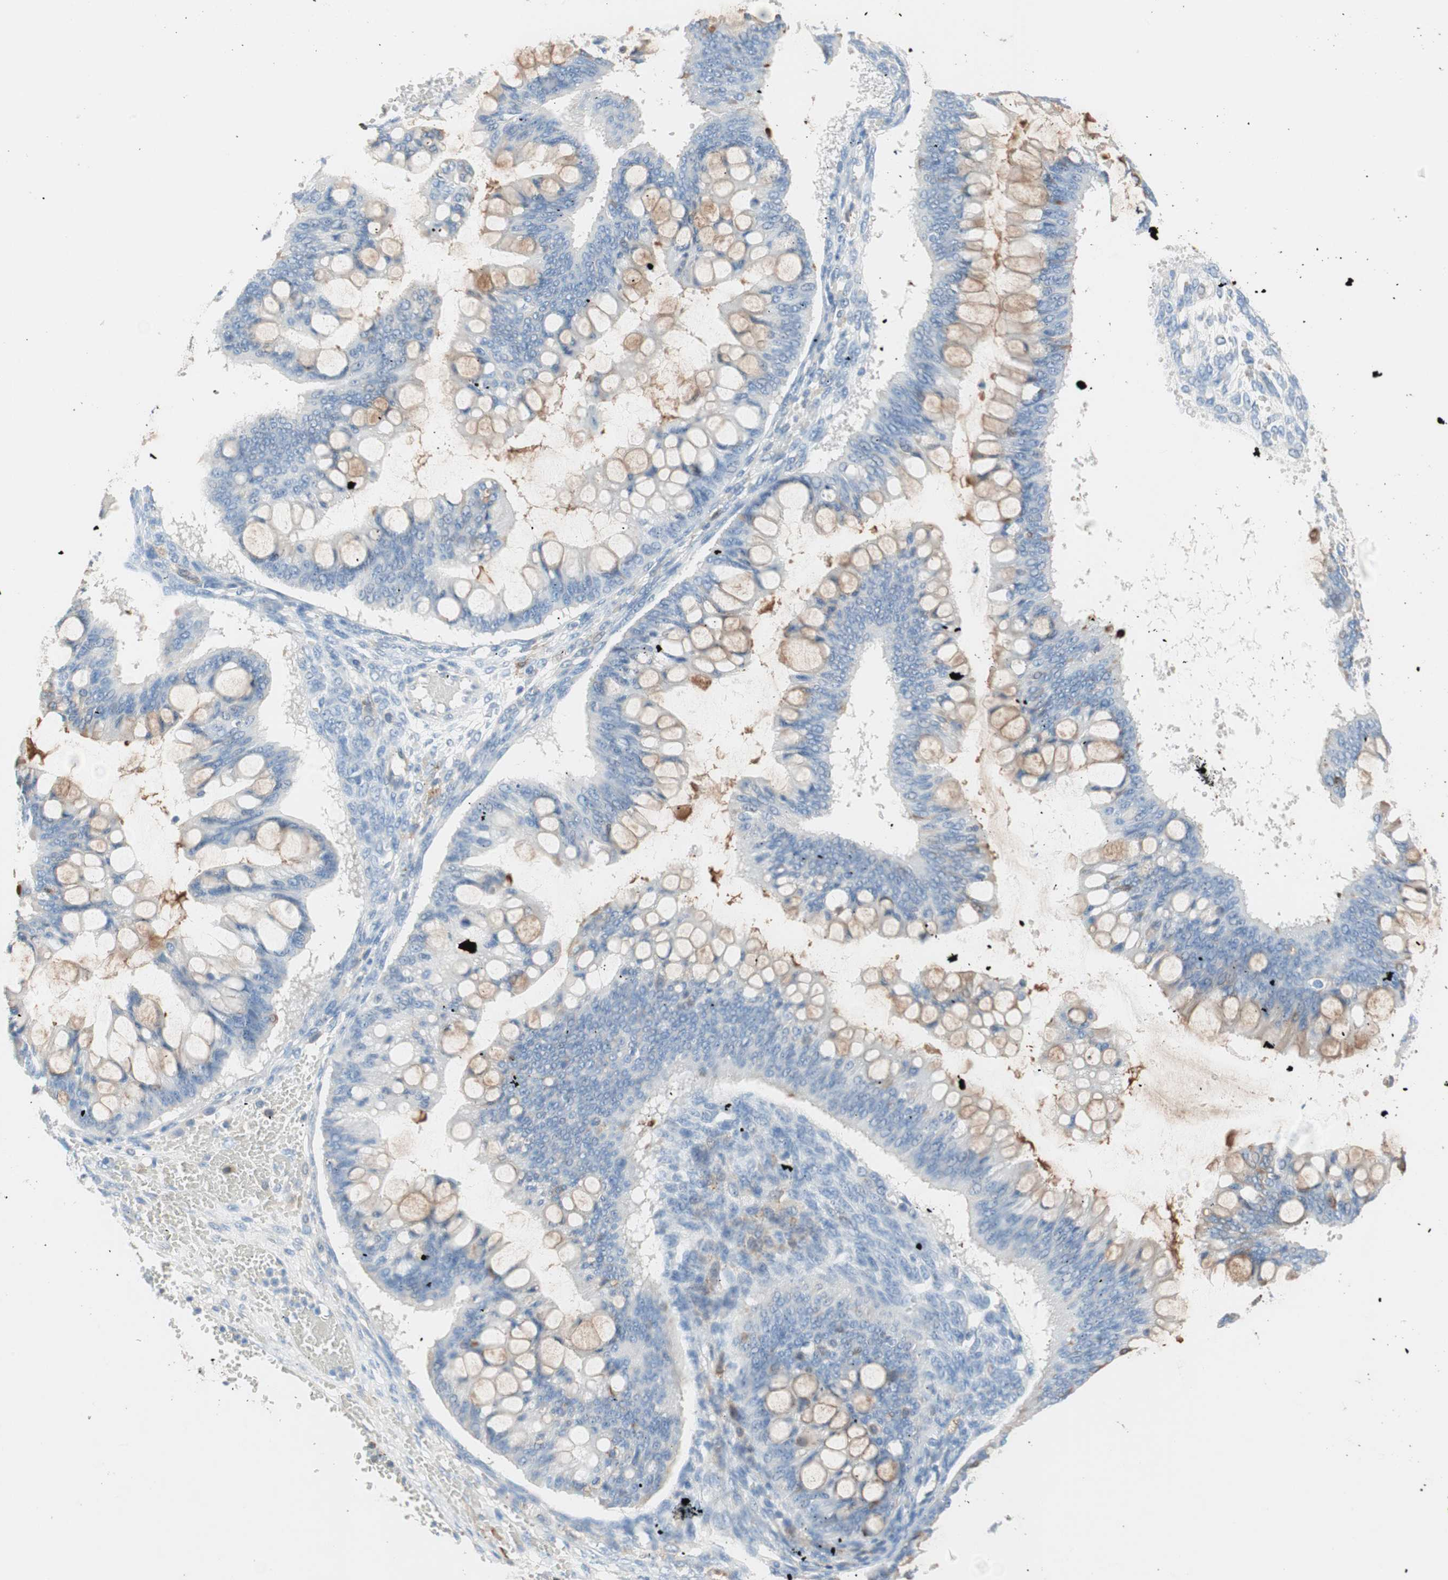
{"staining": {"intensity": "weak", "quantity": "25%-75%", "location": "cytoplasmic/membranous"}, "tissue": "ovarian cancer", "cell_type": "Tumor cells", "image_type": "cancer", "snomed": [{"axis": "morphology", "description": "Cystadenocarcinoma, mucinous, NOS"}, {"axis": "topography", "description": "Ovary"}], "caption": "A brown stain shows weak cytoplasmic/membranous expression of a protein in human ovarian cancer tumor cells.", "gene": "GLUL", "patient": {"sex": "female", "age": 73}}